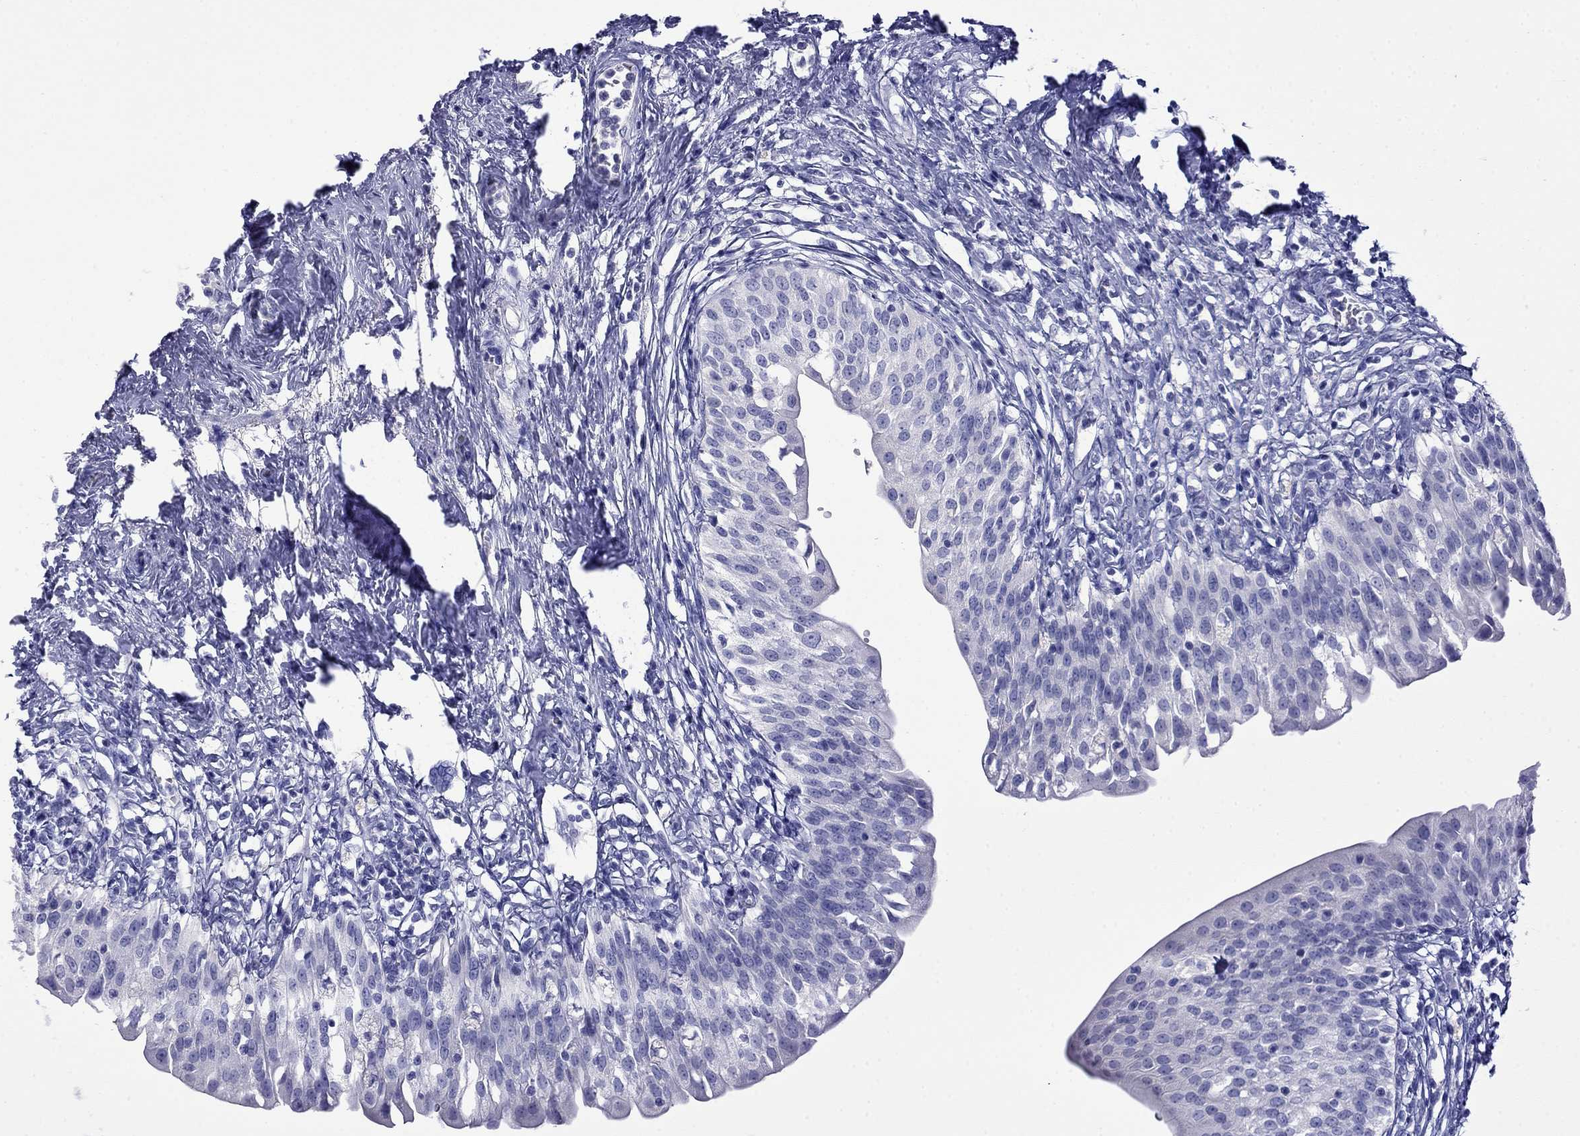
{"staining": {"intensity": "negative", "quantity": "none", "location": "none"}, "tissue": "urinary bladder", "cell_type": "Urothelial cells", "image_type": "normal", "snomed": [{"axis": "morphology", "description": "Normal tissue, NOS"}, {"axis": "topography", "description": "Urinary bladder"}], "caption": "Immunohistochemical staining of normal urinary bladder exhibits no significant expression in urothelial cells. Nuclei are stained in blue.", "gene": "MYO15A", "patient": {"sex": "male", "age": 76}}